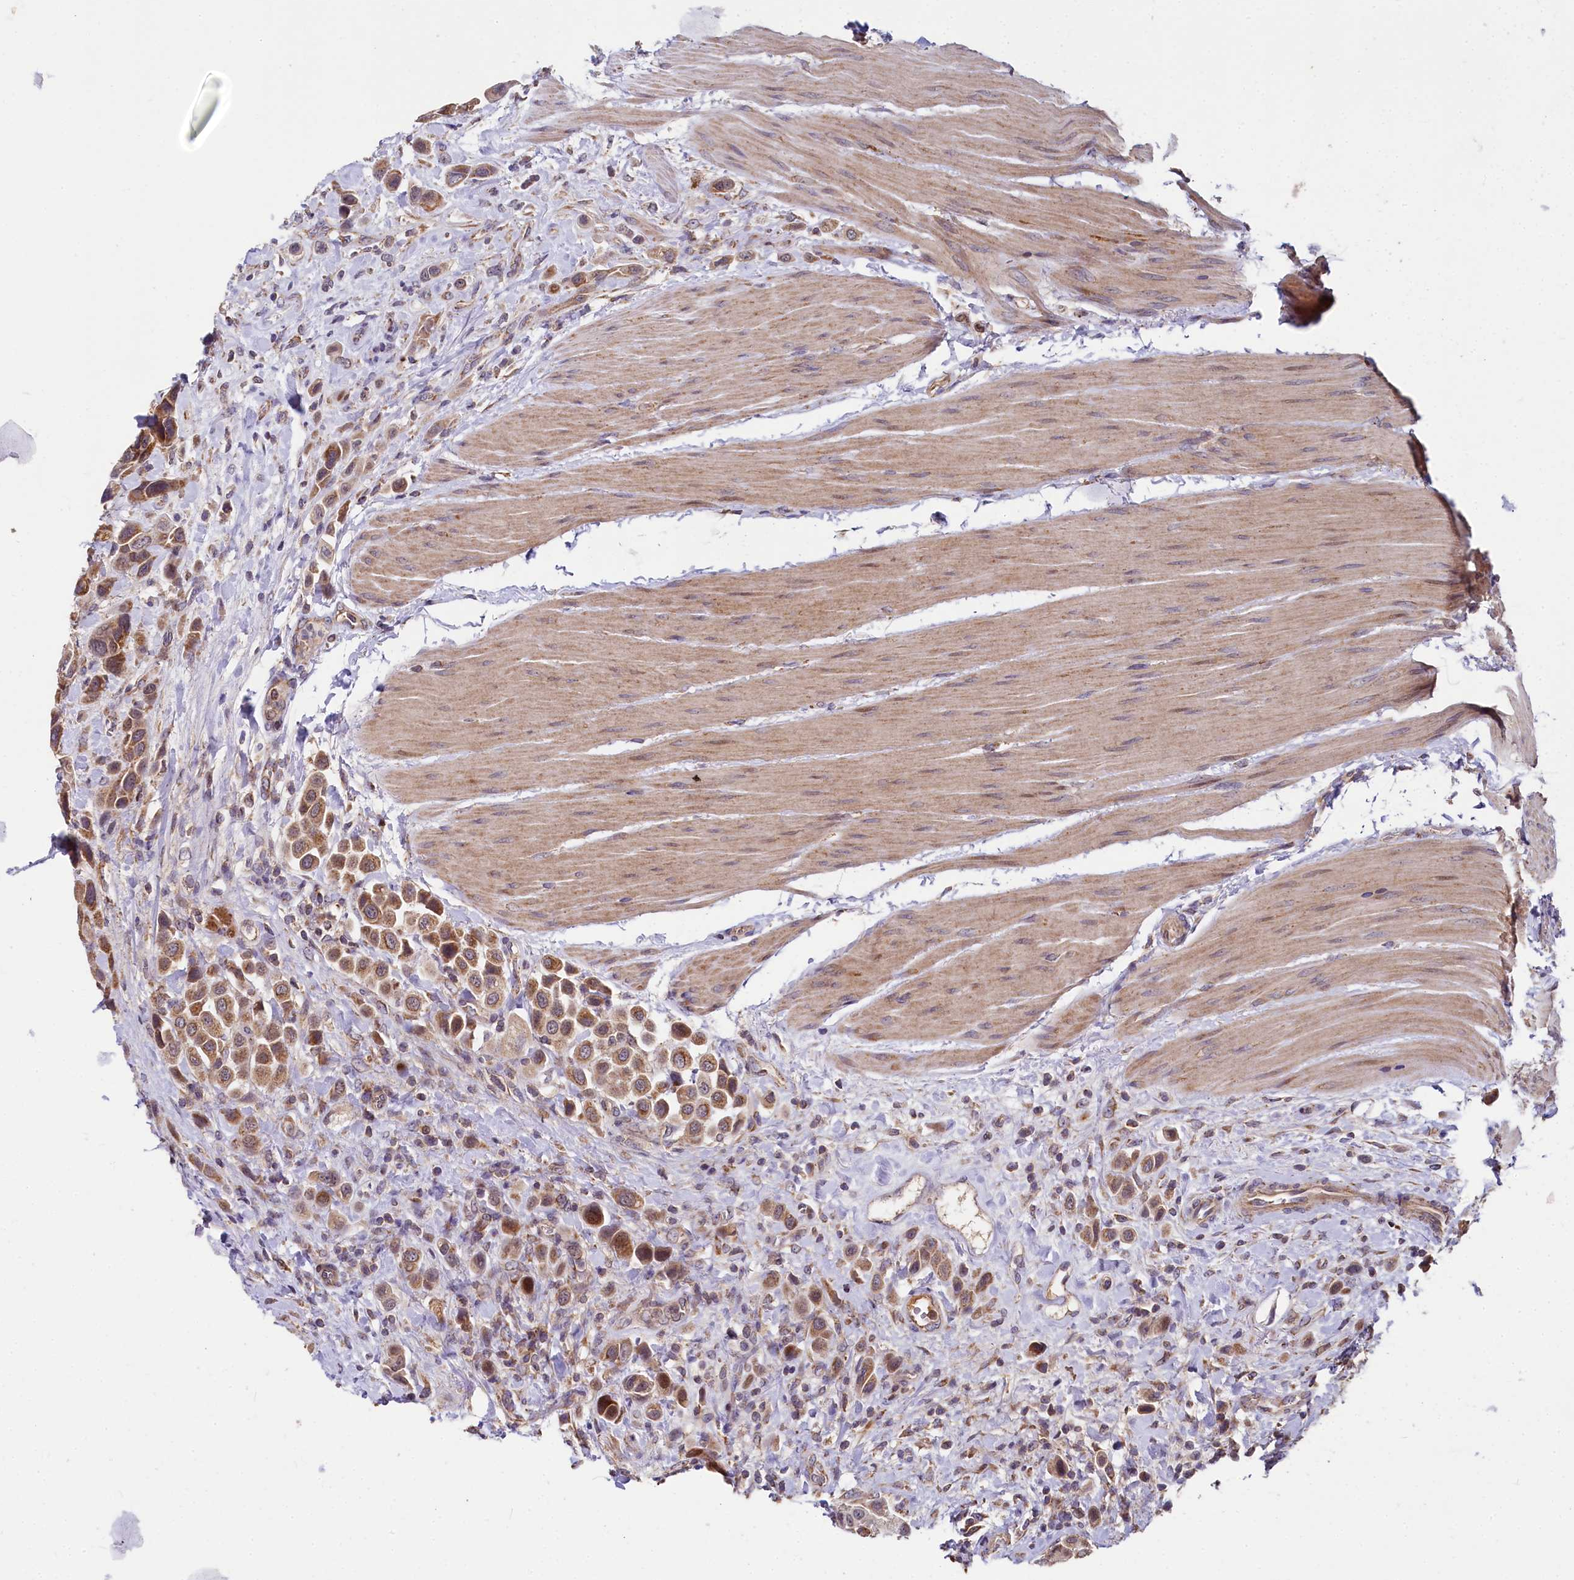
{"staining": {"intensity": "moderate", "quantity": ">75%", "location": "cytoplasmic/membranous"}, "tissue": "urothelial cancer", "cell_type": "Tumor cells", "image_type": "cancer", "snomed": [{"axis": "morphology", "description": "Urothelial carcinoma, High grade"}, {"axis": "topography", "description": "Urinary bladder"}], "caption": "The micrograph demonstrates staining of urothelial cancer, revealing moderate cytoplasmic/membranous protein staining (brown color) within tumor cells. Nuclei are stained in blue.", "gene": "SPRYD3", "patient": {"sex": "male", "age": 50}}